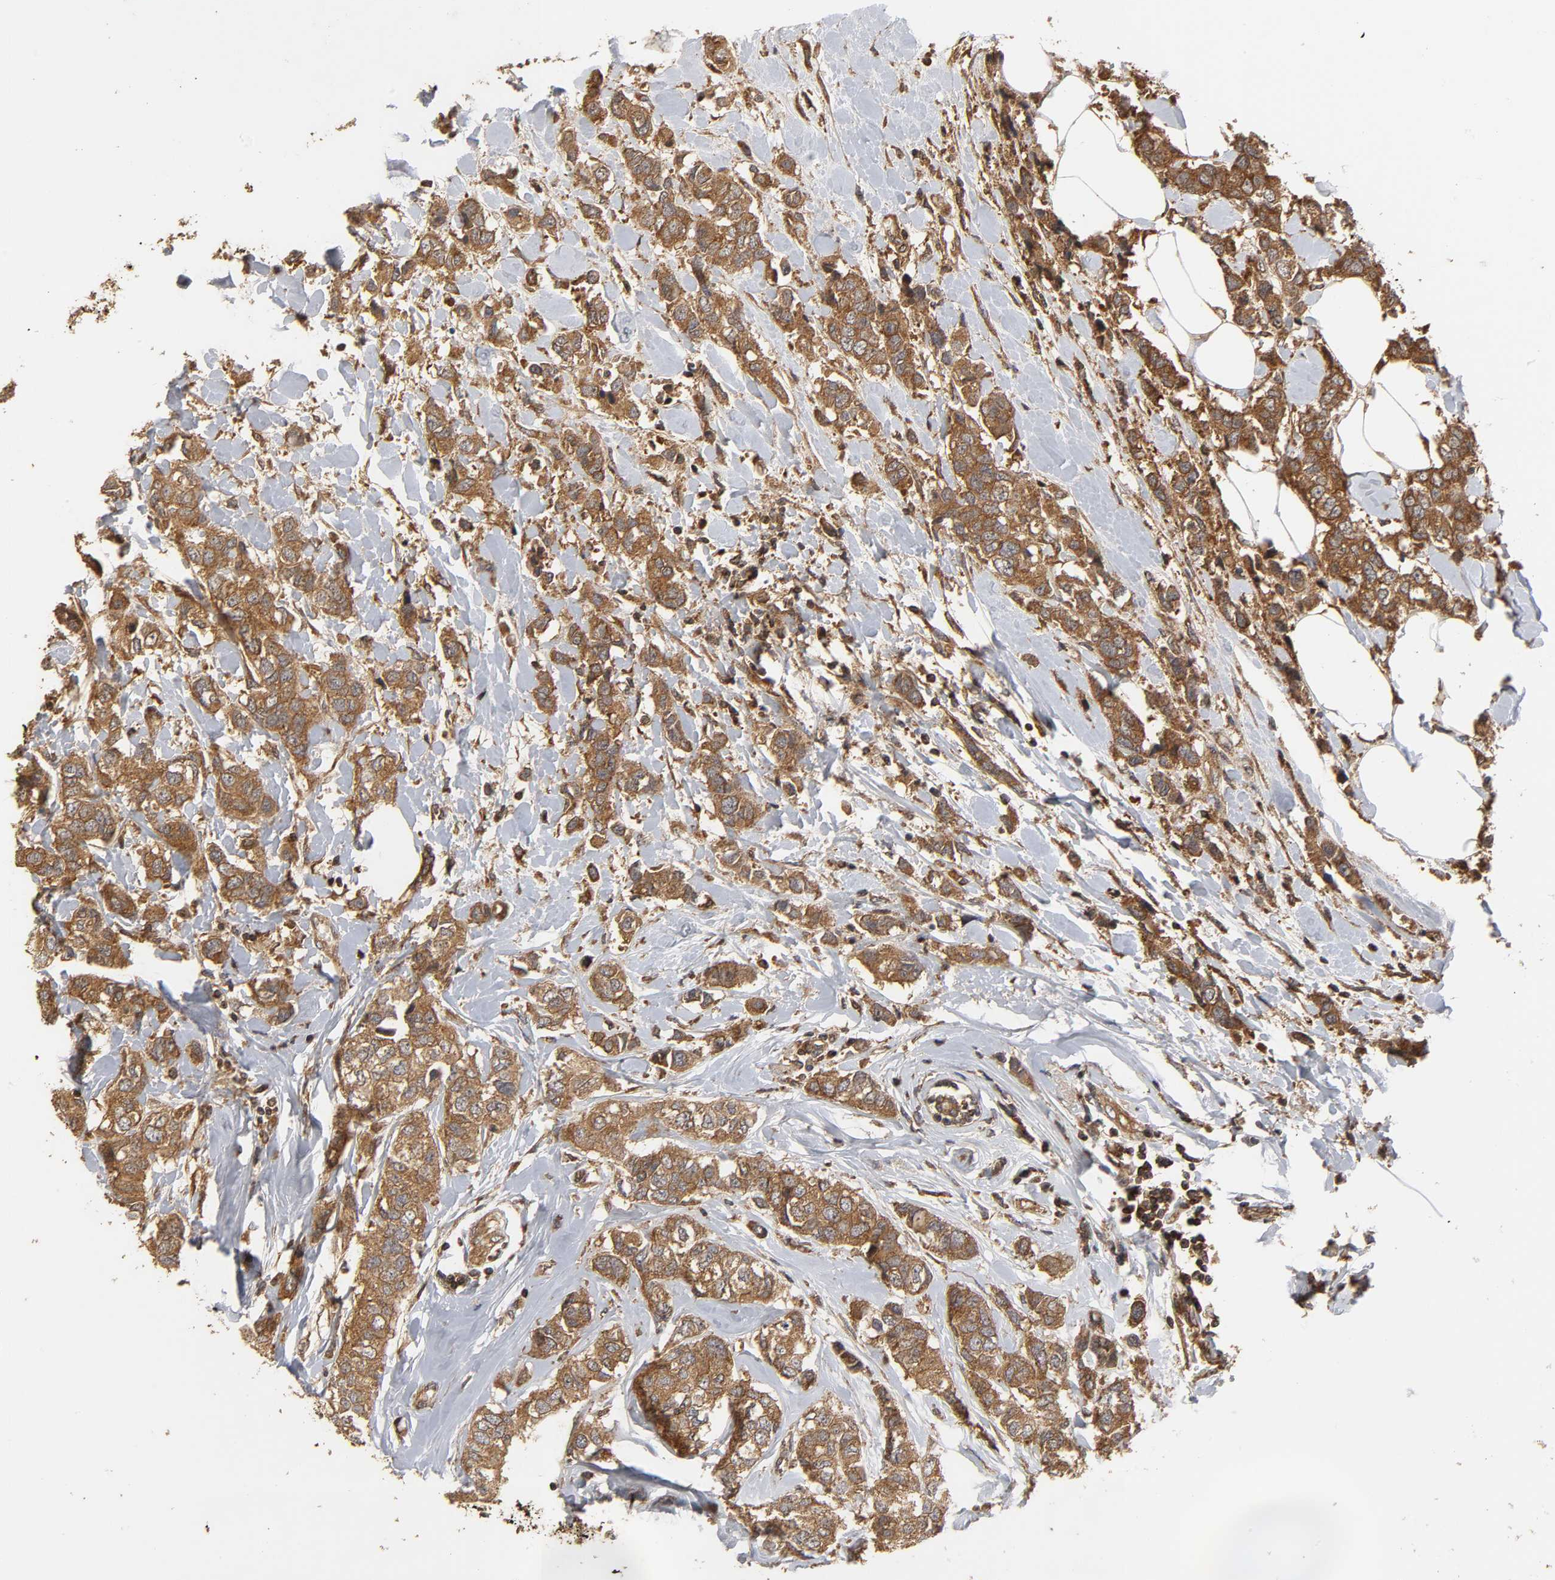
{"staining": {"intensity": "strong", "quantity": ">75%", "location": "cytoplasmic/membranous"}, "tissue": "breast cancer", "cell_type": "Tumor cells", "image_type": "cancer", "snomed": [{"axis": "morphology", "description": "Duct carcinoma"}, {"axis": "topography", "description": "Breast"}], "caption": "High-magnification brightfield microscopy of breast cancer stained with DAB (3,3'-diaminobenzidine) (brown) and counterstained with hematoxylin (blue). tumor cells exhibit strong cytoplasmic/membranous staining is seen in about>75% of cells.", "gene": "IKBKB", "patient": {"sex": "female", "age": 50}}